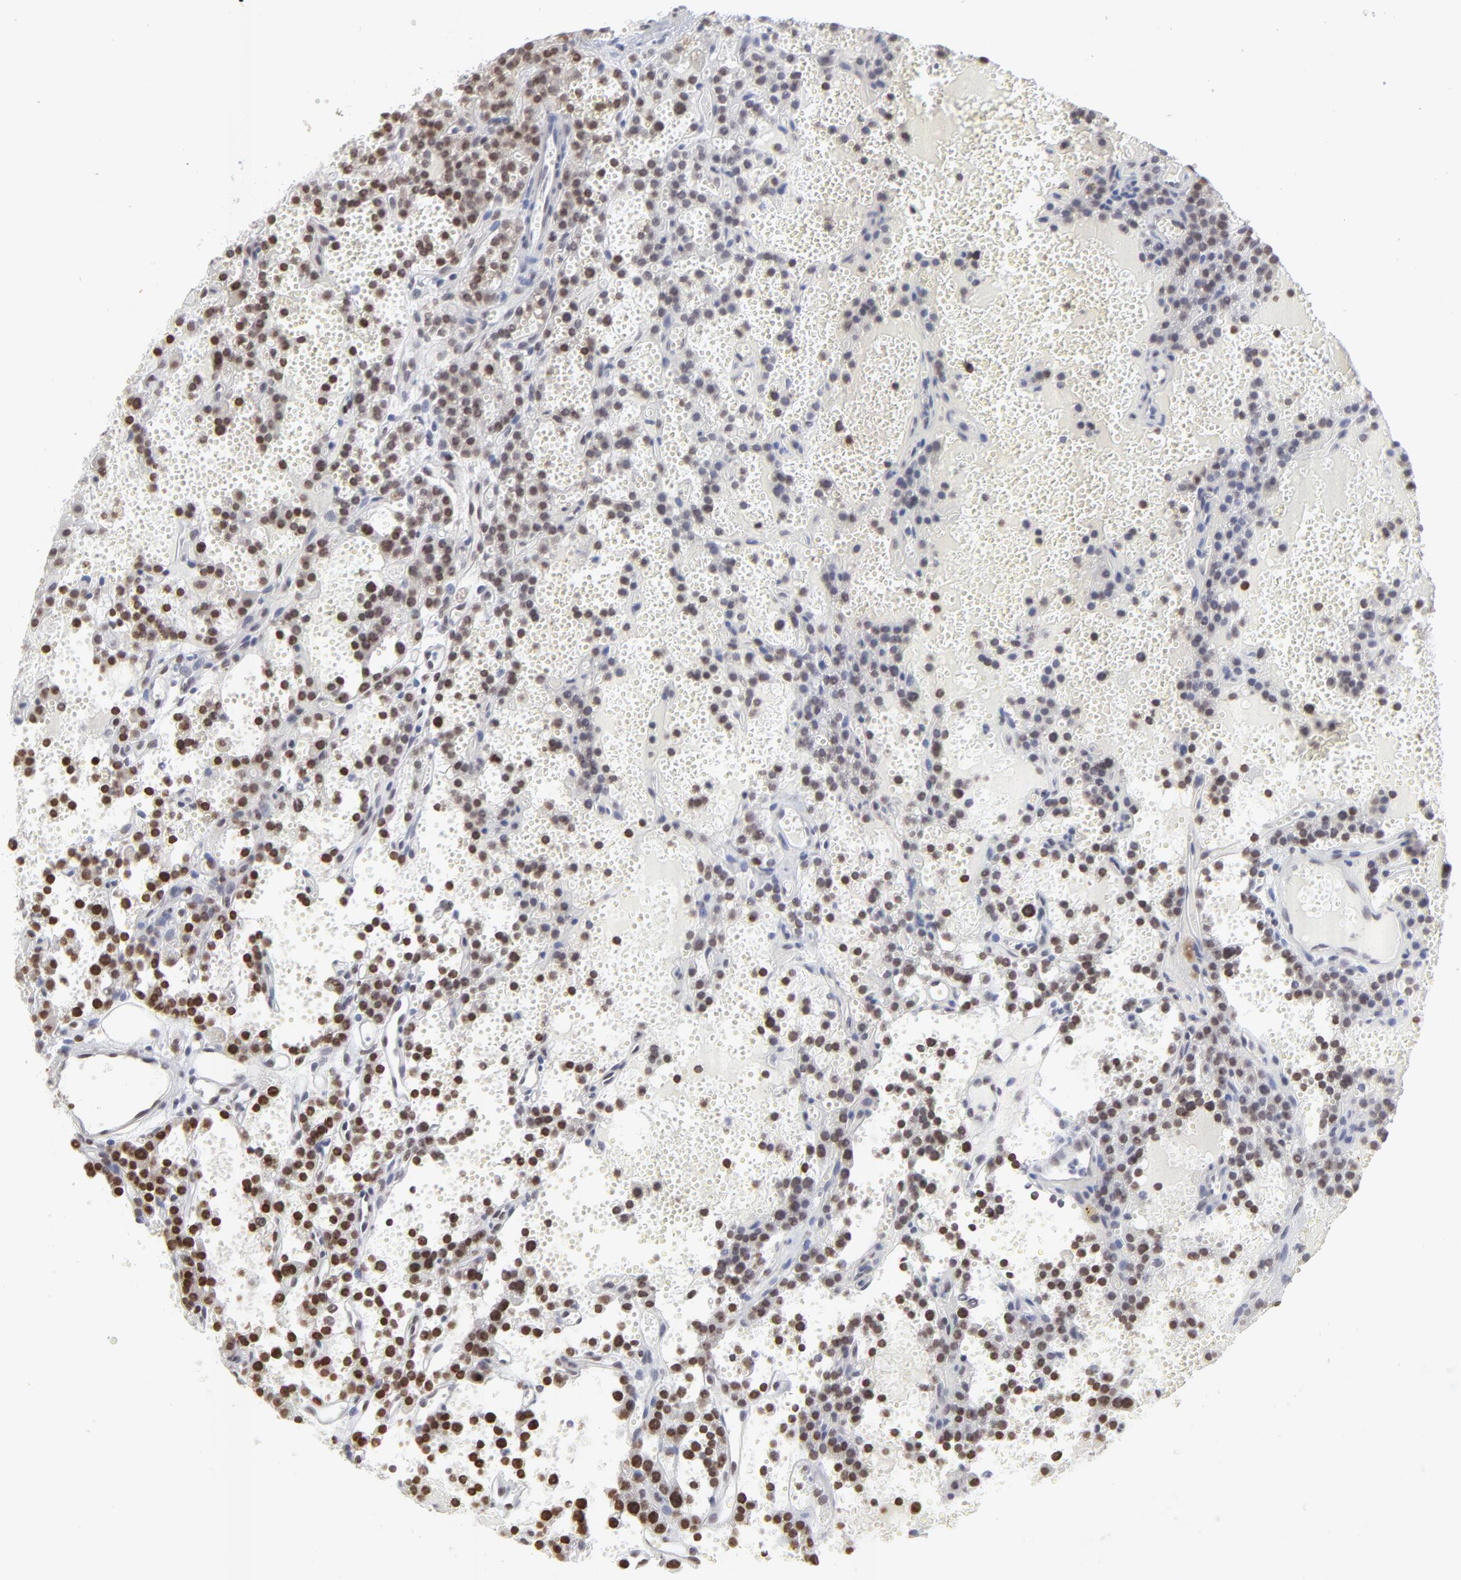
{"staining": {"intensity": "moderate", "quantity": "25%-75%", "location": "nuclear"}, "tissue": "parathyroid gland", "cell_type": "Glandular cells", "image_type": "normal", "snomed": [{"axis": "morphology", "description": "Normal tissue, NOS"}, {"axis": "topography", "description": "Parathyroid gland"}], "caption": "About 25%-75% of glandular cells in normal parathyroid gland reveal moderate nuclear protein positivity as visualized by brown immunohistochemical staining.", "gene": "PARP1", "patient": {"sex": "male", "age": 25}}